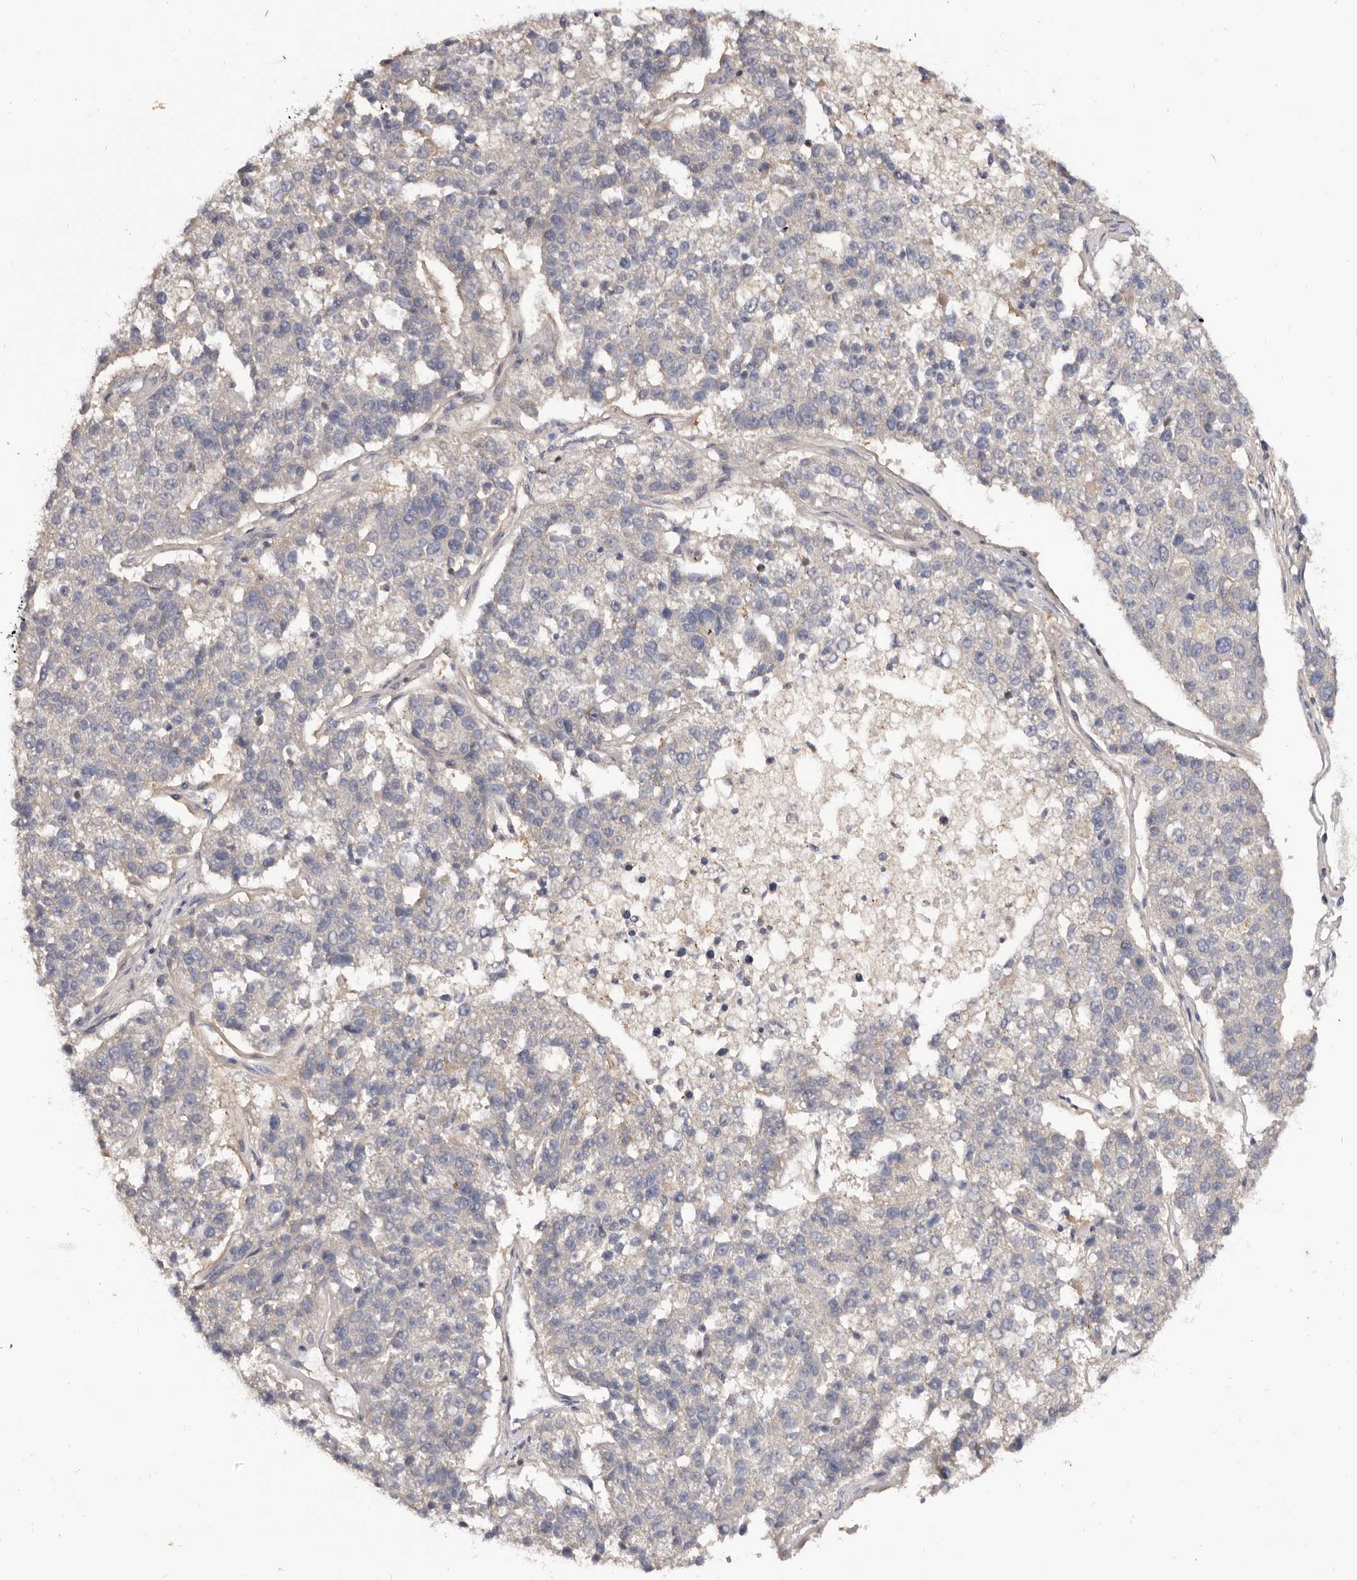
{"staining": {"intensity": "negative", "quantity": "none", "location": "none"}, "tissue": "pancreatic cancer", "cell_type": "Tumor cells", "image_type": "cancer", "snomed": [{"axis": "morphology", "description": "Adenocarcinoma, NOS"}, {"axis": "topography", "description": "Pancreas"}], "caption": "The immunohistochemistry (IHC) image has no significant staining in tumor cells of adenocarcinoma (pancreatic) tissue. (DAB (3,3'-diaminobenzidine) immunohistochemistry (IHC), high magnification).", "gene": "ADAMTS20", "patient": {"sex": "female", "age": 61}}